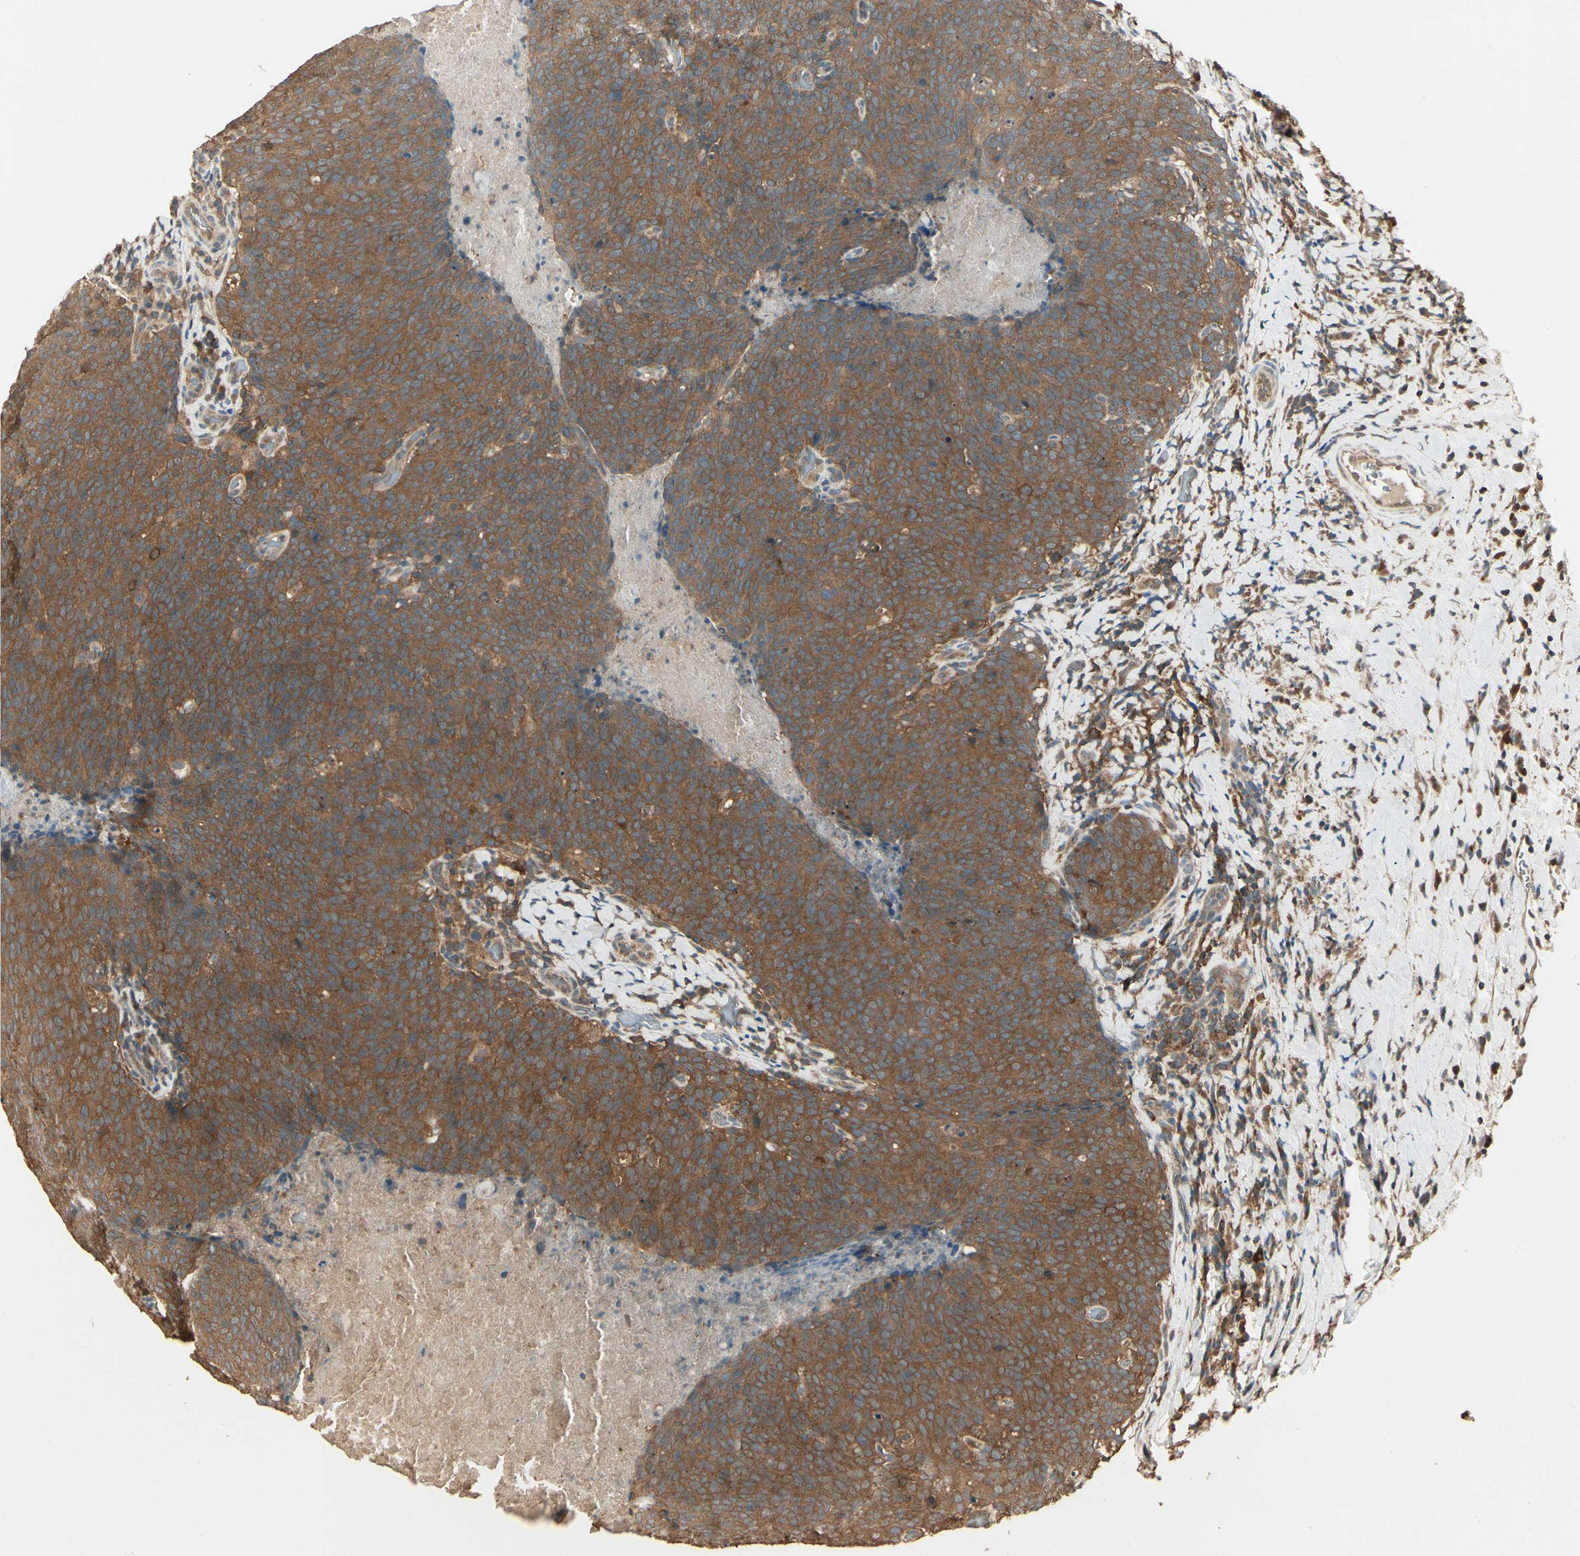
{"staining": {"intensity": "strong", "quantity": ">75%", "location": "cytoplasmic/membranous"}, "tissue": "head and neck cancer", "cell_type": "Tumor cells", "image_type": "cancer", "snomed": [{"axis": "morphology", "description": "Squamous cell carcinoma, NOS"}, {"axis": "morphology", "description": "Squamous cell carcinoma, metastatic, NOS"}, {"axis": "topography", "description": "Lymph node"}, {"axis": "topography", "description": "Head-Neck"}], "caption": "Head and neck cancer (metastatic squamous cell carcinoma) tissue exhibits strong cytoplasmic/membranous staining in about >75% of tumor cells", "gene": "CCT7", "patient": {"sex": "male", "age": 62}}